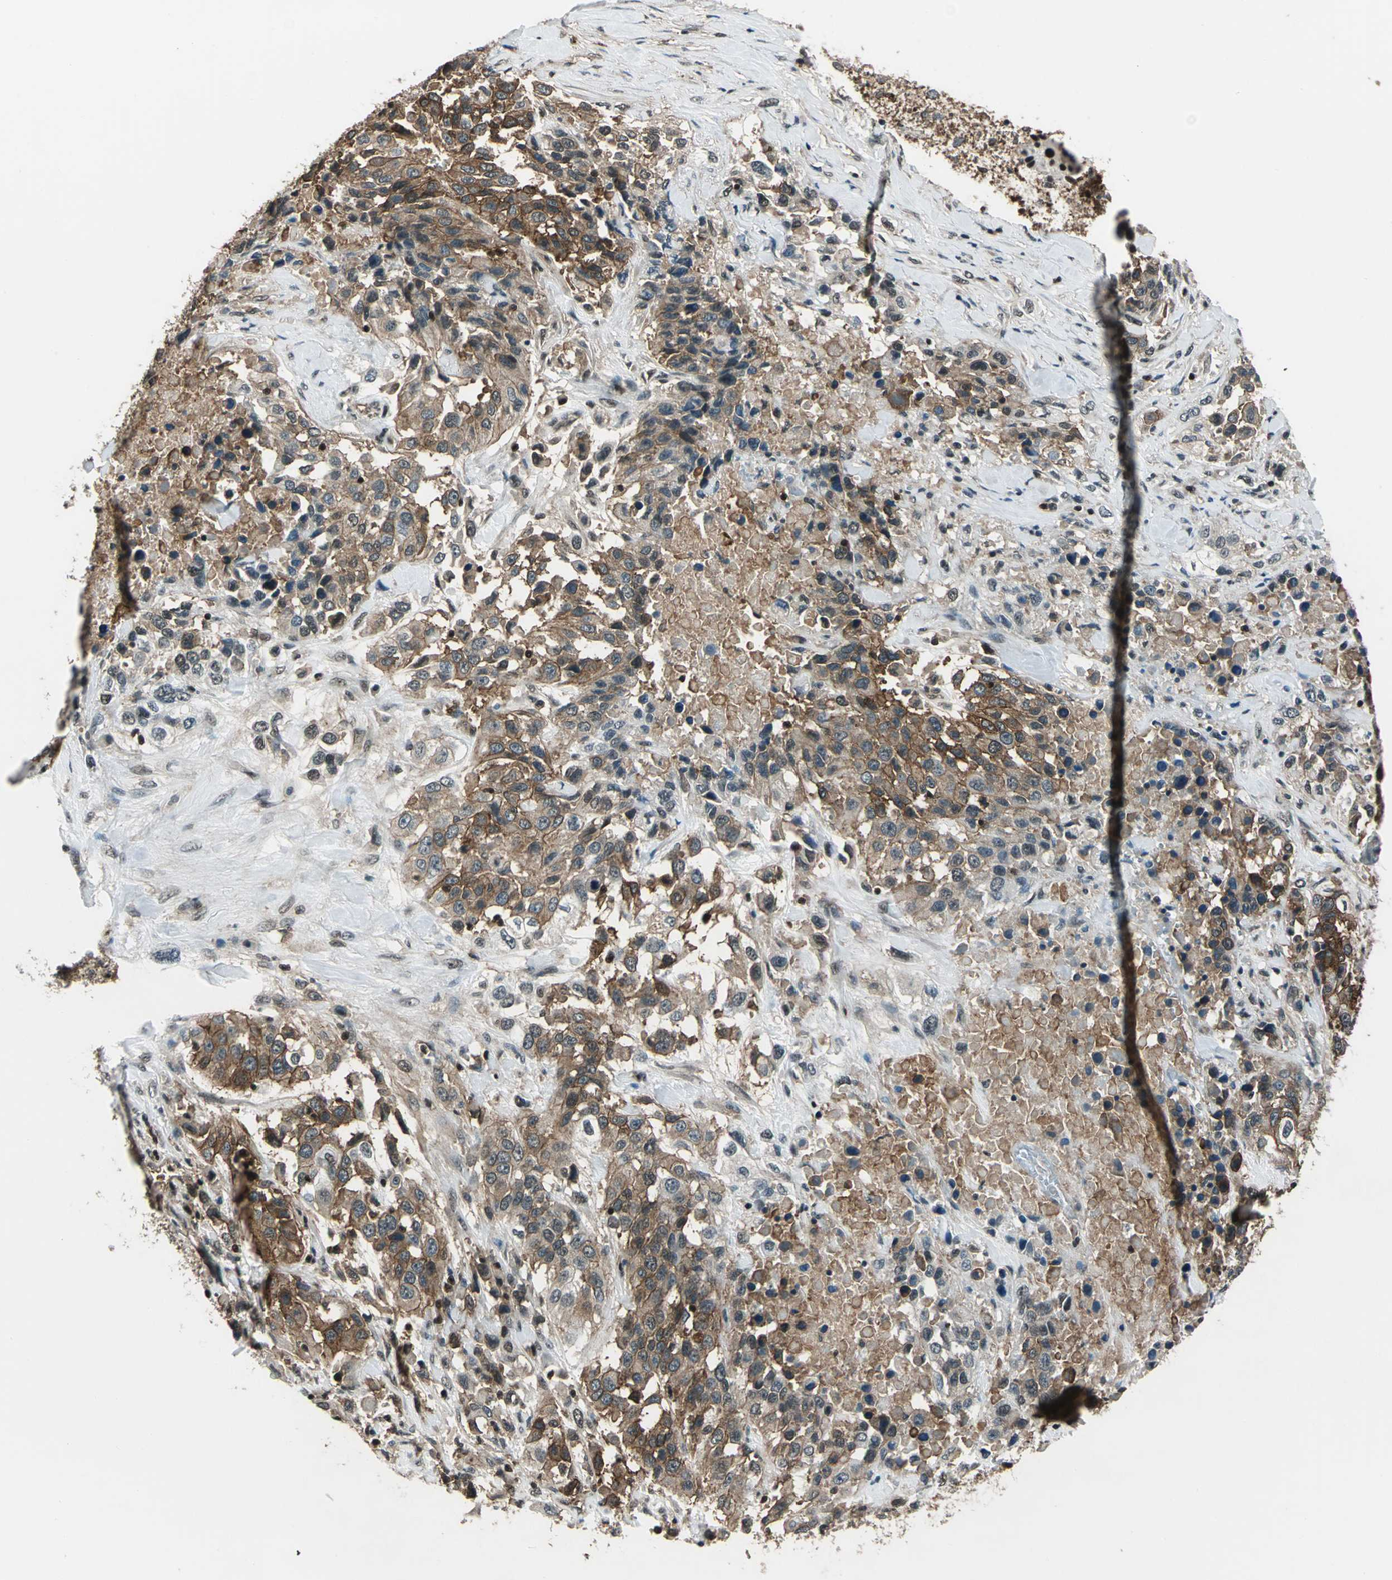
{"staining": {"intensity": "strong", "quantity": ">75%", "location": "cytoplasmic/membranous"}, "tissue": "urothelial cancer", "cell_type": "Tumor cells", "image_type": "cancer", "snomed": [{"axis": "morphology", "description": "Urothelial carcinoma, High grade"}, {"axis": "topography", "description": "Urinary bladder"}], "caption": "Immunohistochemical staining of human urothelial cancer demonstrates high levels of strong cytoplasmic/membranous staining in approximately >75% of tumor cells. The protein of interest is shown in brown color, while the nuclei are stained blue.", "gene": "NR2C2", "patient": {"sex": "female", "age": 80}}